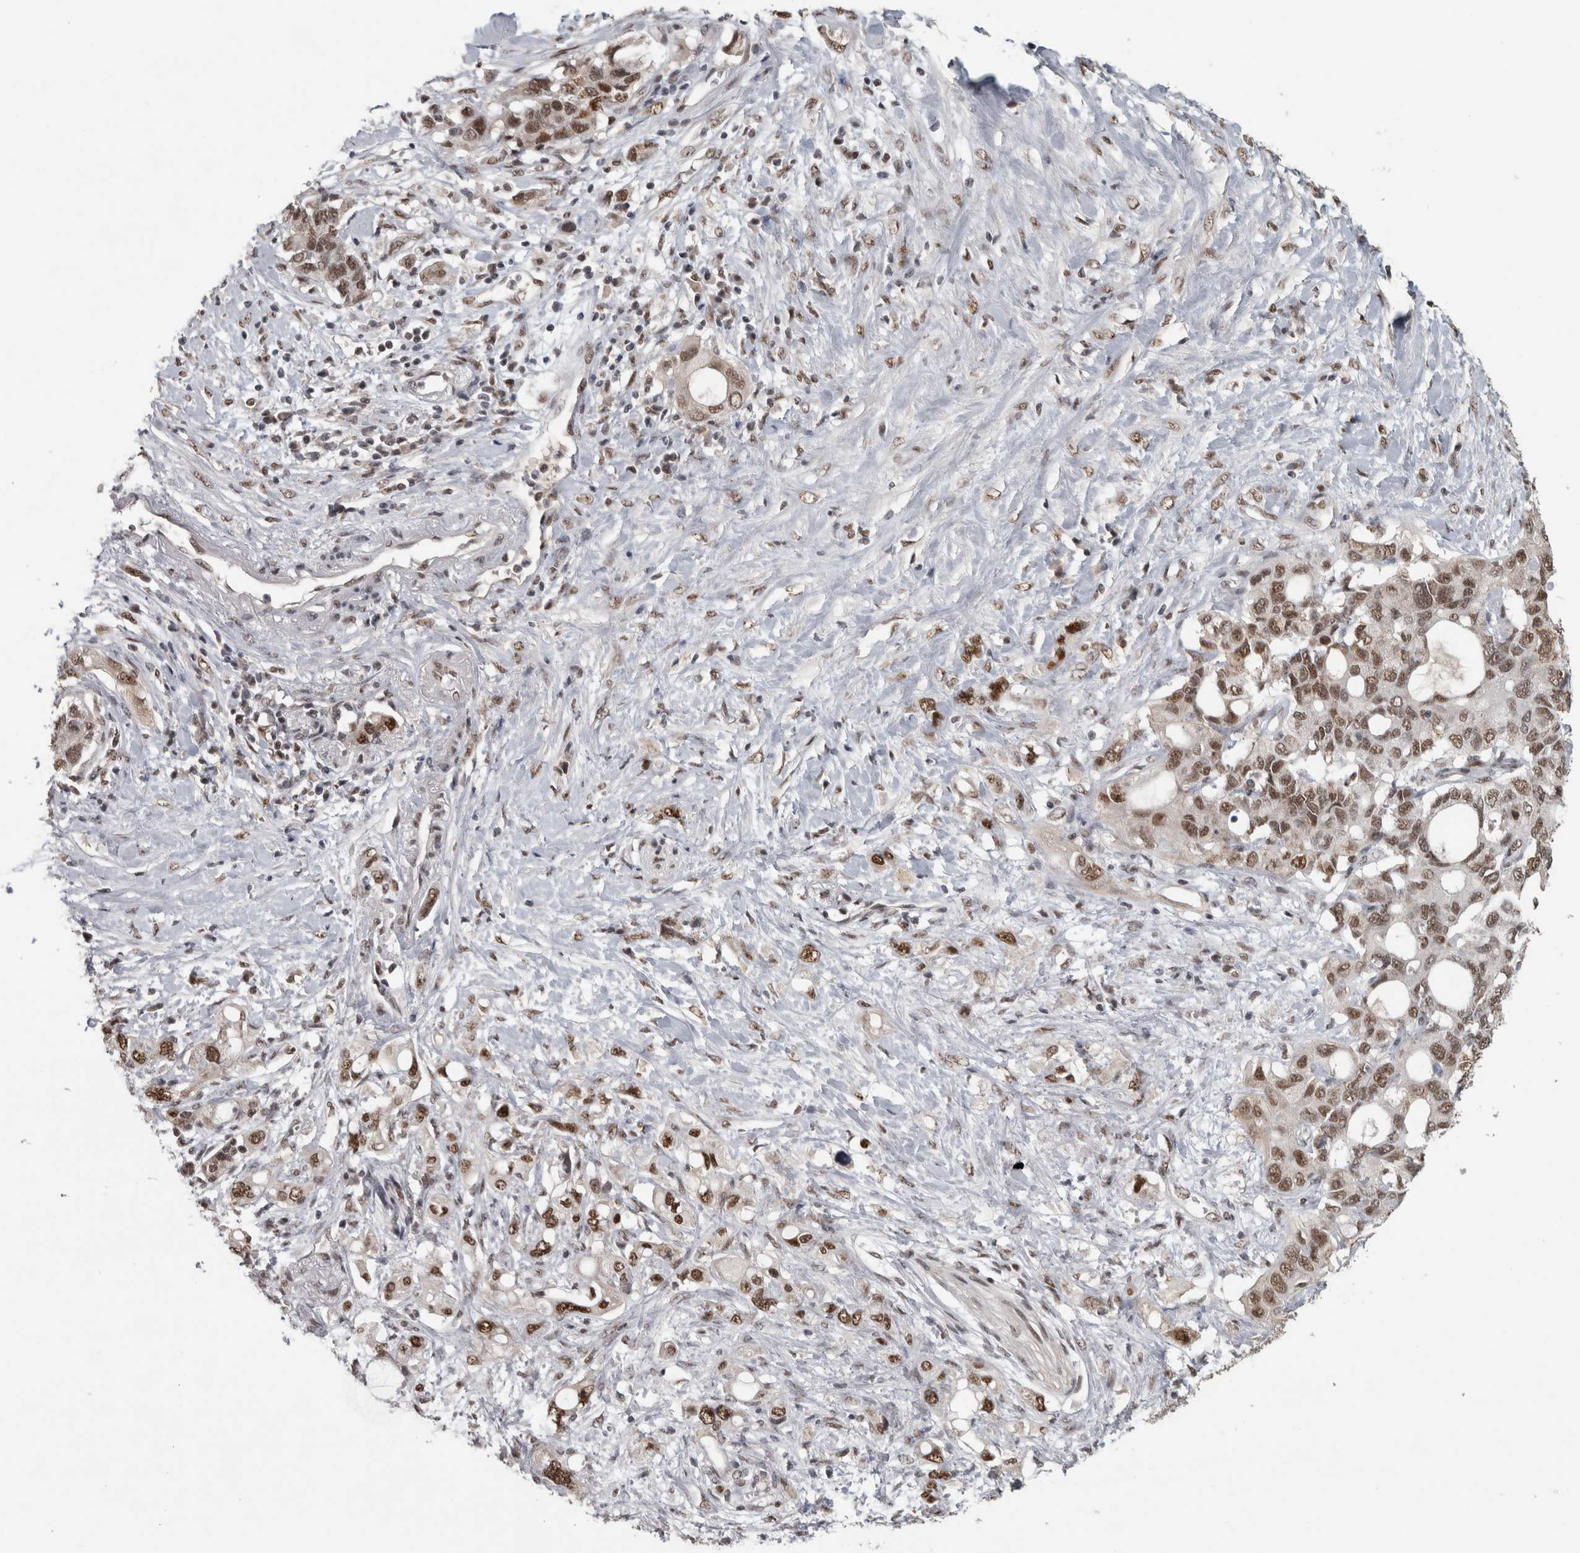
{"staining": {"intensity": "moderate", "quantity": ">75%", "location": "nuclear"}, "tissue": "pancreatic cancer", "cell_type": "Tumor cells", "image_type": "cancer", "snomed": [{"axis": "morphology", "description": "Adenocarcinoma, NOS"}, {"axis": "topography", "description": "Pancreas"}], "caption": "IHC of pancreatic adenocarcinoma shows medium levels of moderate nuclear positivity in about >75% of tumor cells.", "gene": "DDX42", "patient": {"sex": "female", "age": 56}}